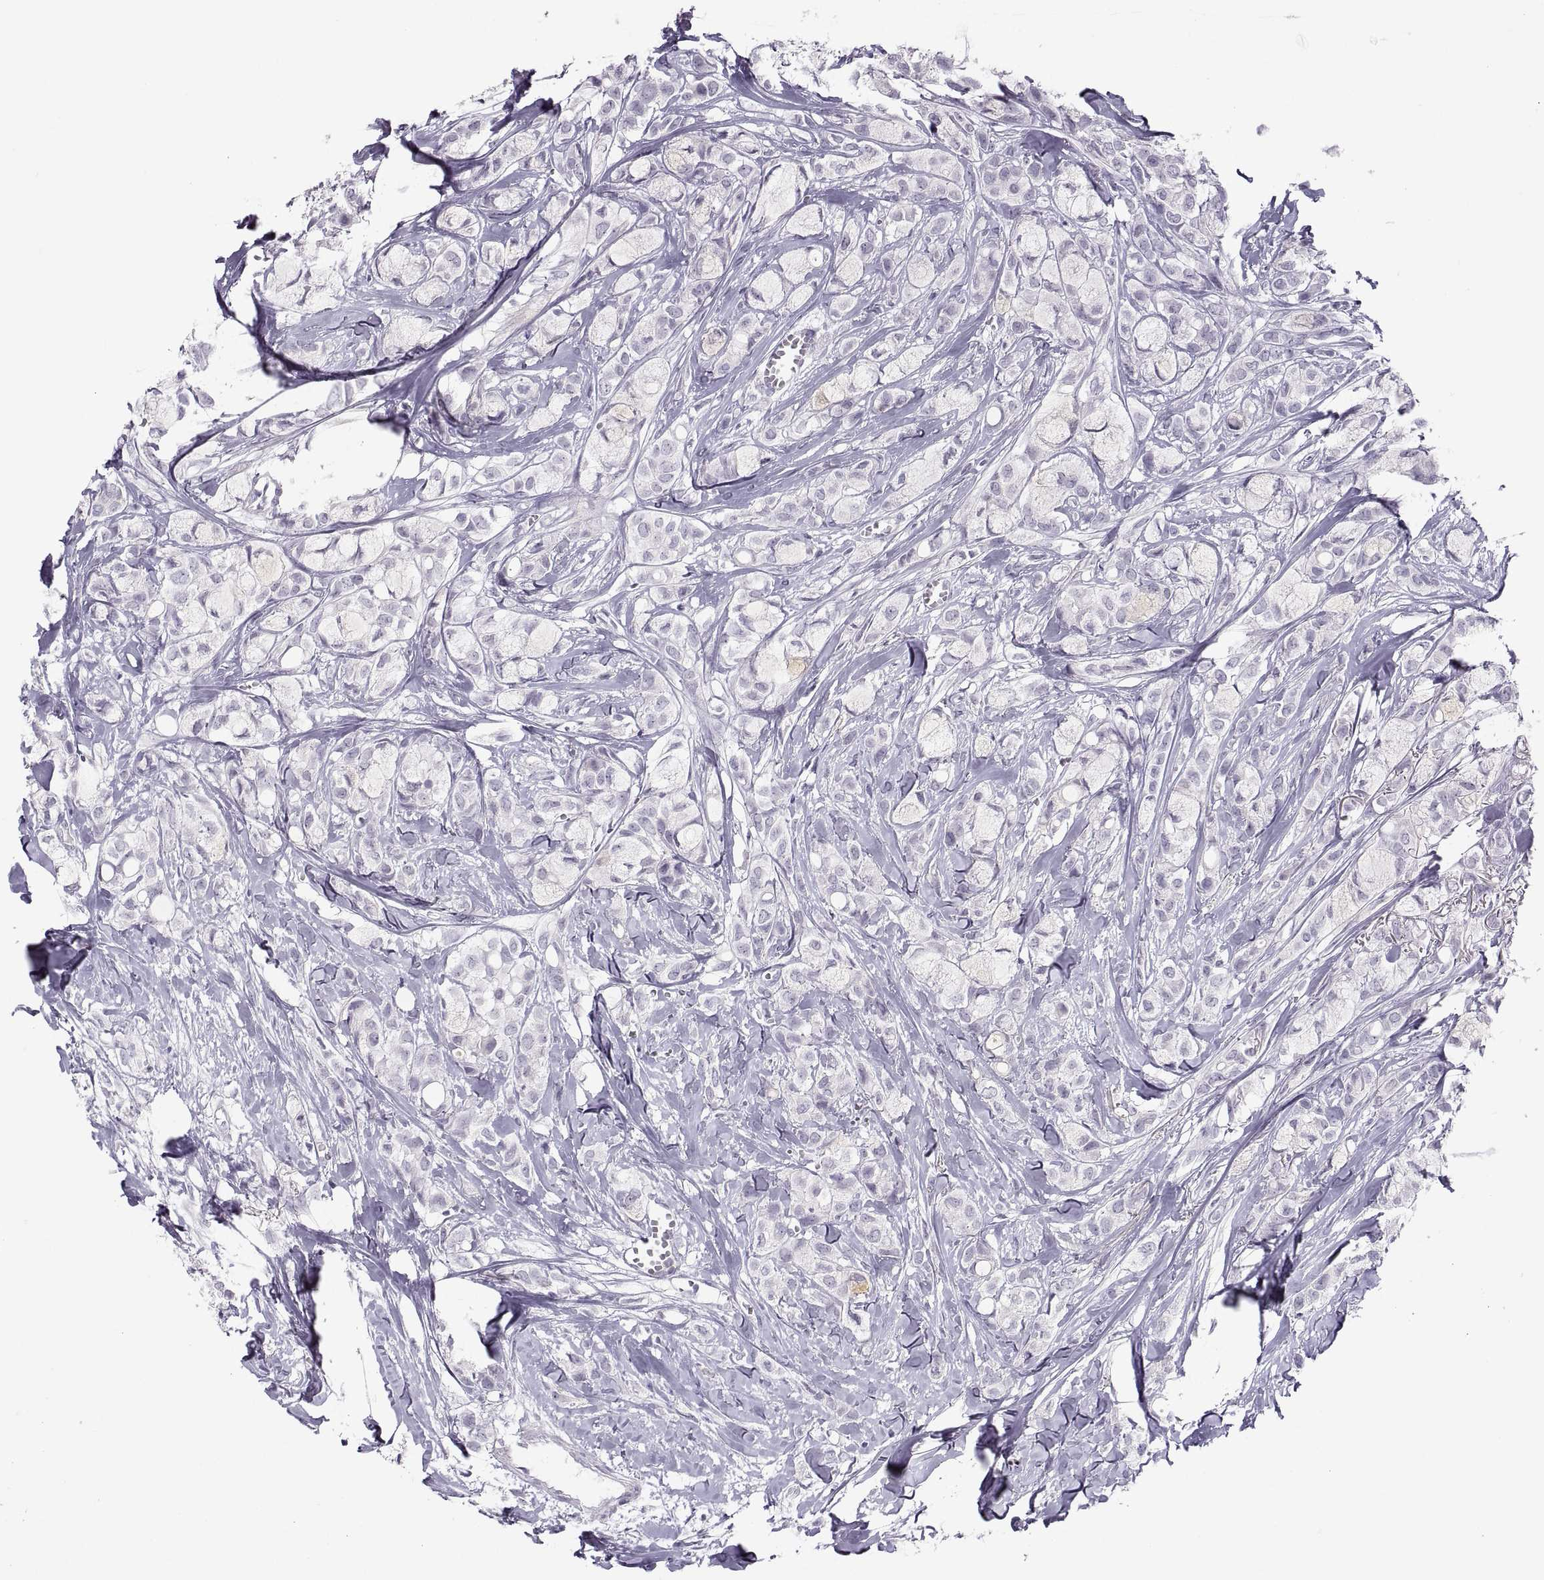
{"staining": {"intensity": "negative", "quantity": "none", "location": "none"}, "tissue": "breast cancer", "cell_type": "Tumor cells", "image_type": "cancer", "snomed": [{"axis": "morphology", "description": "Duct carcinoma"}, {"axis": "topography", "description": "Breast"}], "caption": "This is a micrograph of immunohistochemistry staining of breast cancer (invasive ductal carcinoma), which shows no positivity in tumor cells.", "gene": "C3orf22", "patient": {"sex": "female", "age": 85}}